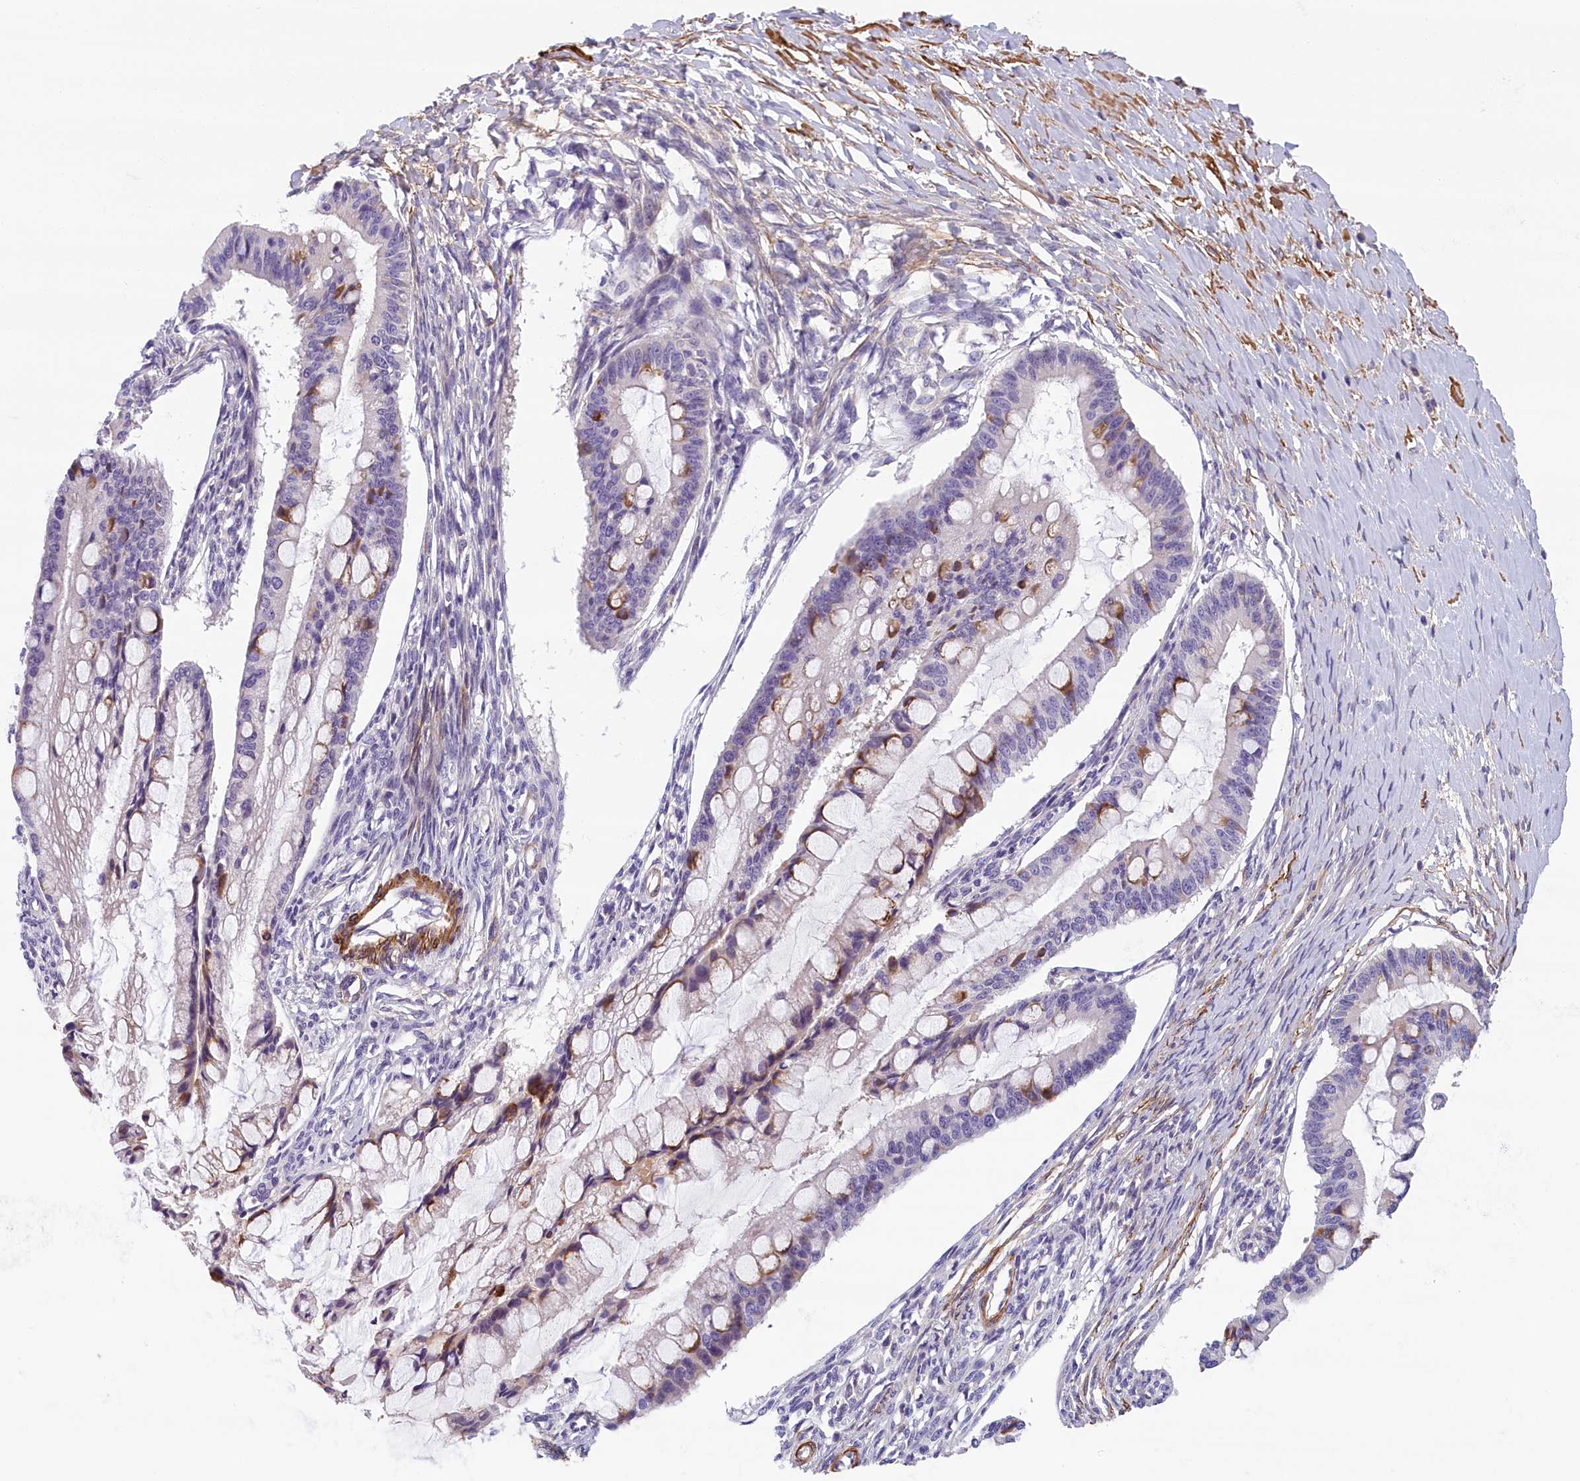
{"staining": {"intensity": "moderate", "quantity": "<25%", "location": "cytoplasmic/membranous"}, "tissue": "ovarian cancer", "cell_type": "Tumor cells", "image_type": "cancer", "snomed": [{"axis": "morphology", "description": "Cystadenocarcinoma, mucinous, NOS"}, {"axis": "topography", "description": "Ovary"}], "caption": "Immunohistochemical staining of human ovarian mucinous cystadenocarcinoma shows moderate cytoplasmic/membranous protein positivity in about <25% of tumor cells.", "gene": "BCL2L13", "patient": {"sex": "female", "age": 73}}